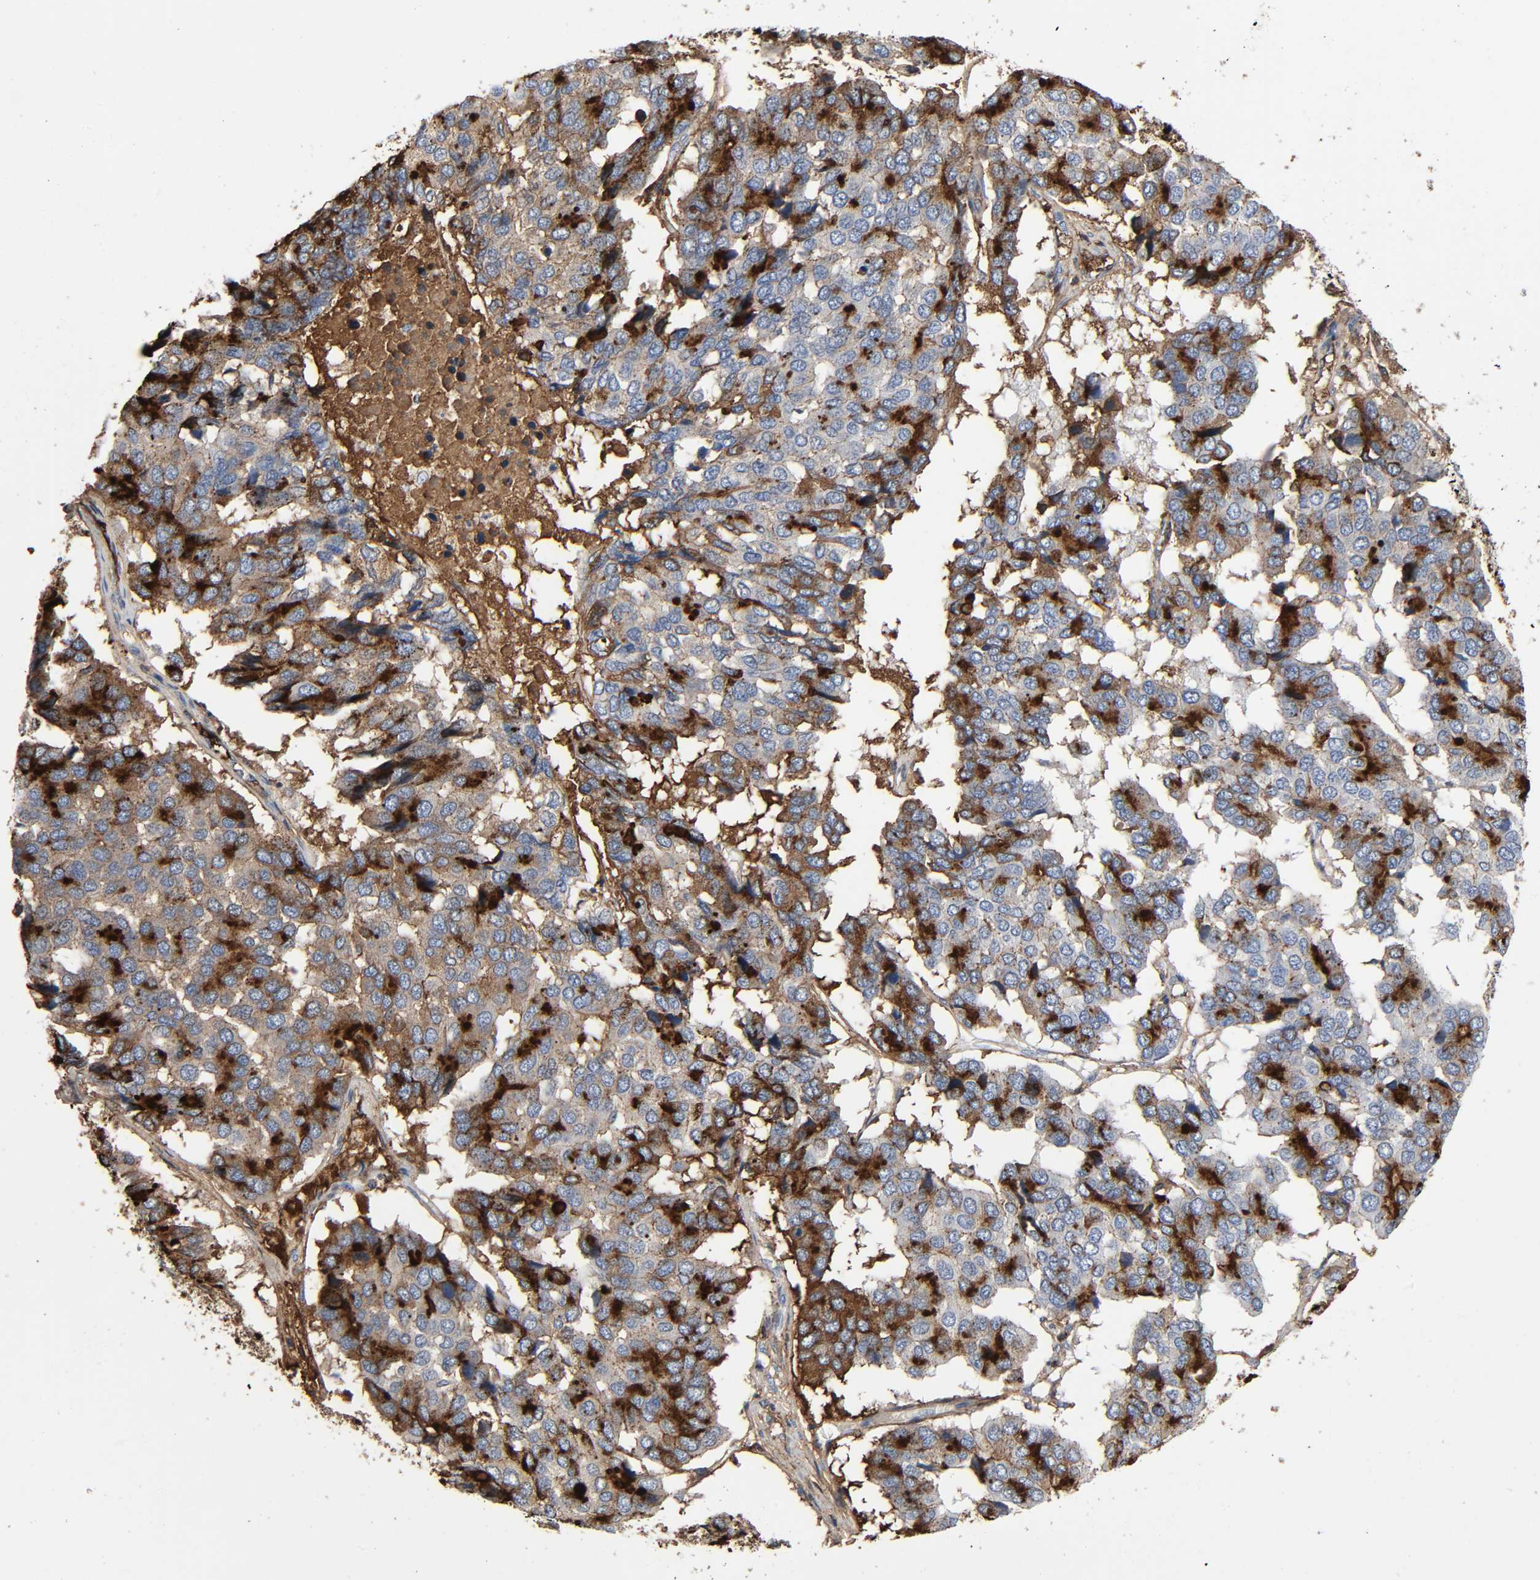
{"staining": {"intensity": "moderate", "quantity": "25%-75%", "location": "cytoplasmic/membranous"}, "tissue": "pancreatic cancer", "cell_type": "Tumor cells", "image_type": "cancer", "snomed": [{"axis": "morphology", "description": "Adenocarcinoma, NOS"}, {"axis": "topography", "description": "Pancreas"}], "caption": "Approximately 25%-75% of tumor cells in pancreatic cancer show moderate cytoplasmic/membranous protein staining as visualized by brown immunohistochemical staining.", "gene": "C3", "patient": {"sex": "male", "age": 50}}